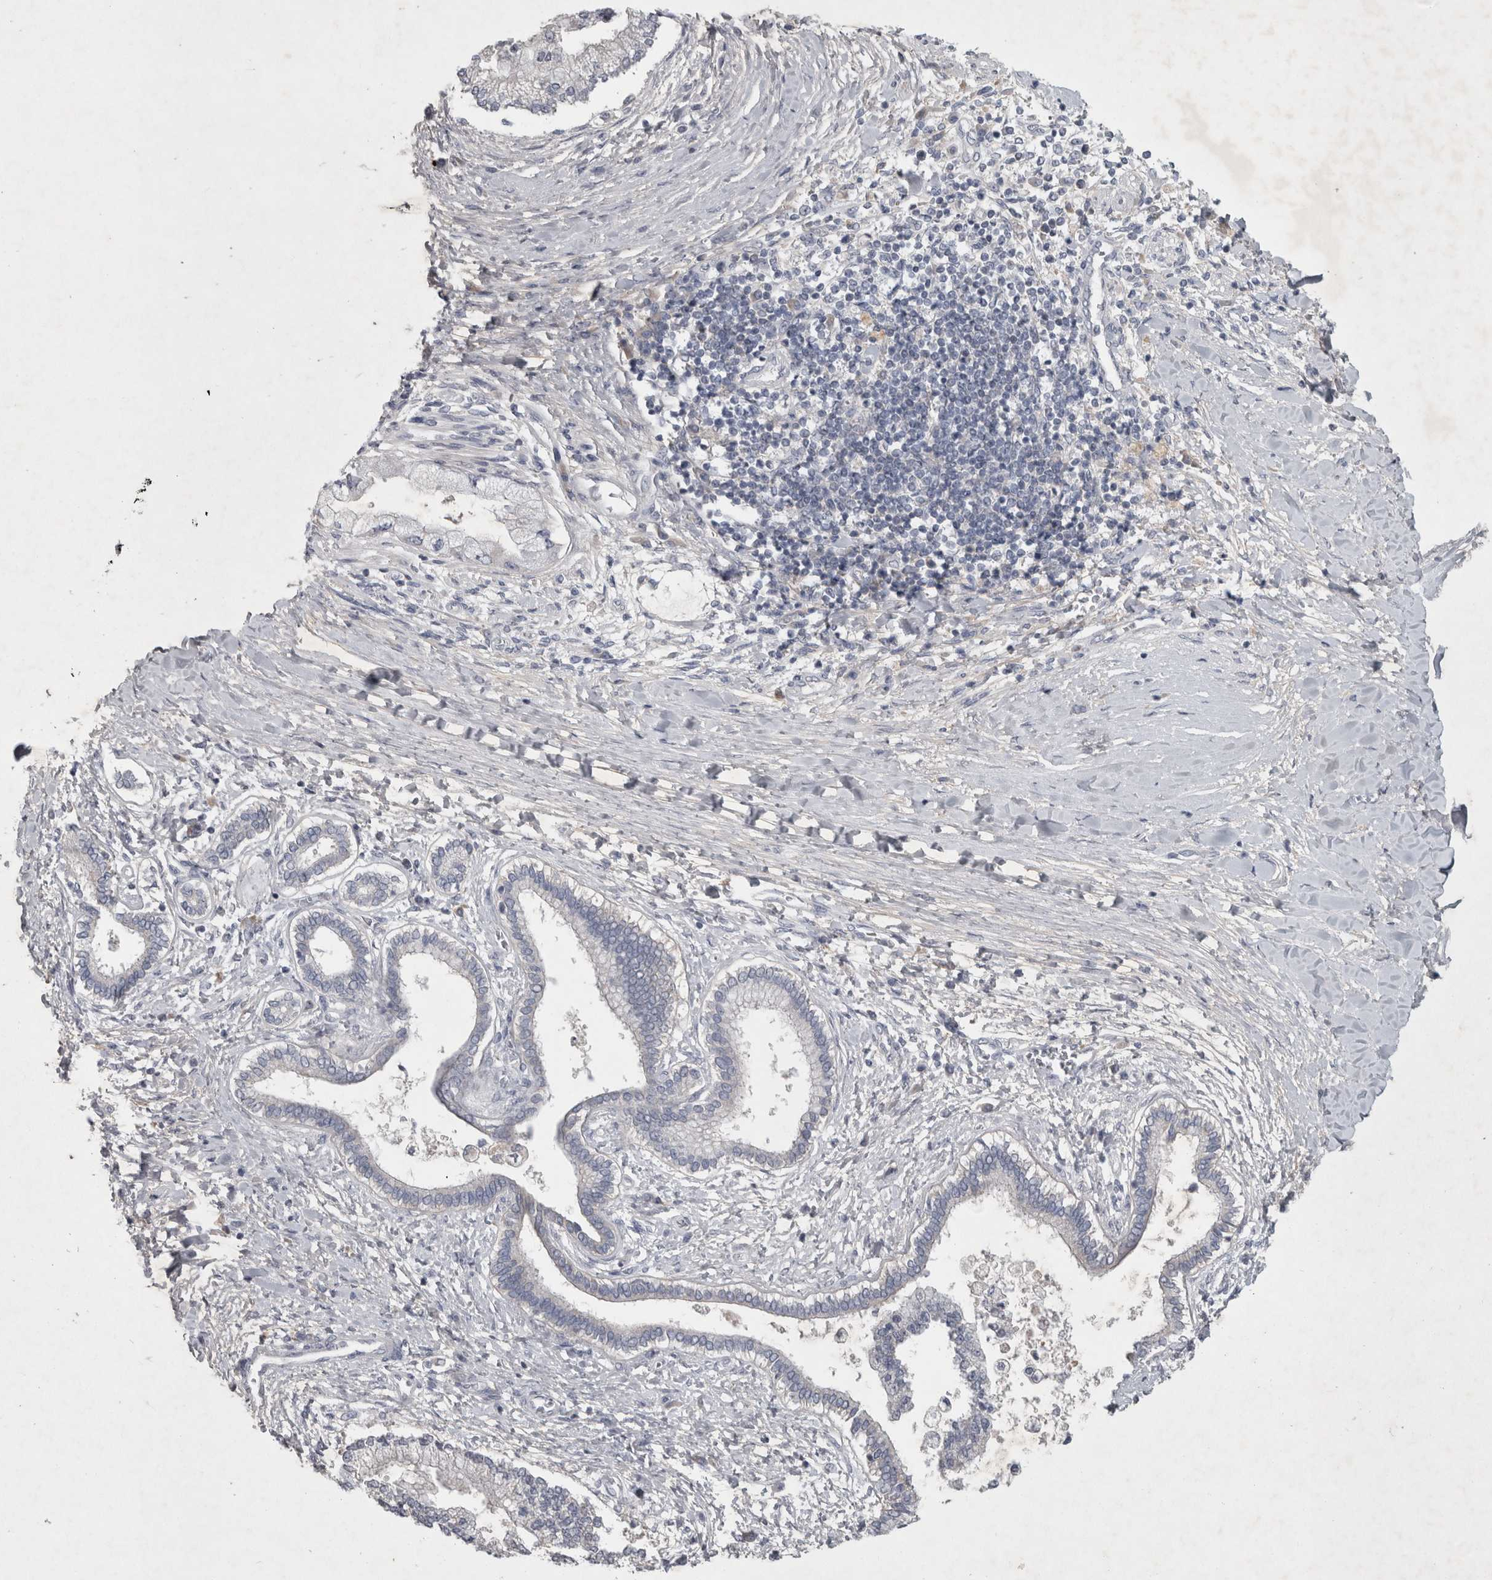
{"staining": {"intensity": "negative", "quantity": "none", "location": "none"}, "tissue": "liver cancer", "cell_type": "Tumor cells", "image_type": "cancer", "snomed": [{"axis": "morphology", "description": "Cholangiocarcinoma"}, {"axis": "topography", "description": "Liver"}], "caption": "This photomicrograph is of liver cholangiocarcinoma stained with IHC to label a protein in brown with the nuclei are counter-stained blue. There is no staining in tumor cells. Nuclei are stained in blue.", "gene": "ENPP7", "patient": {"sex": "male", "age": 50}}